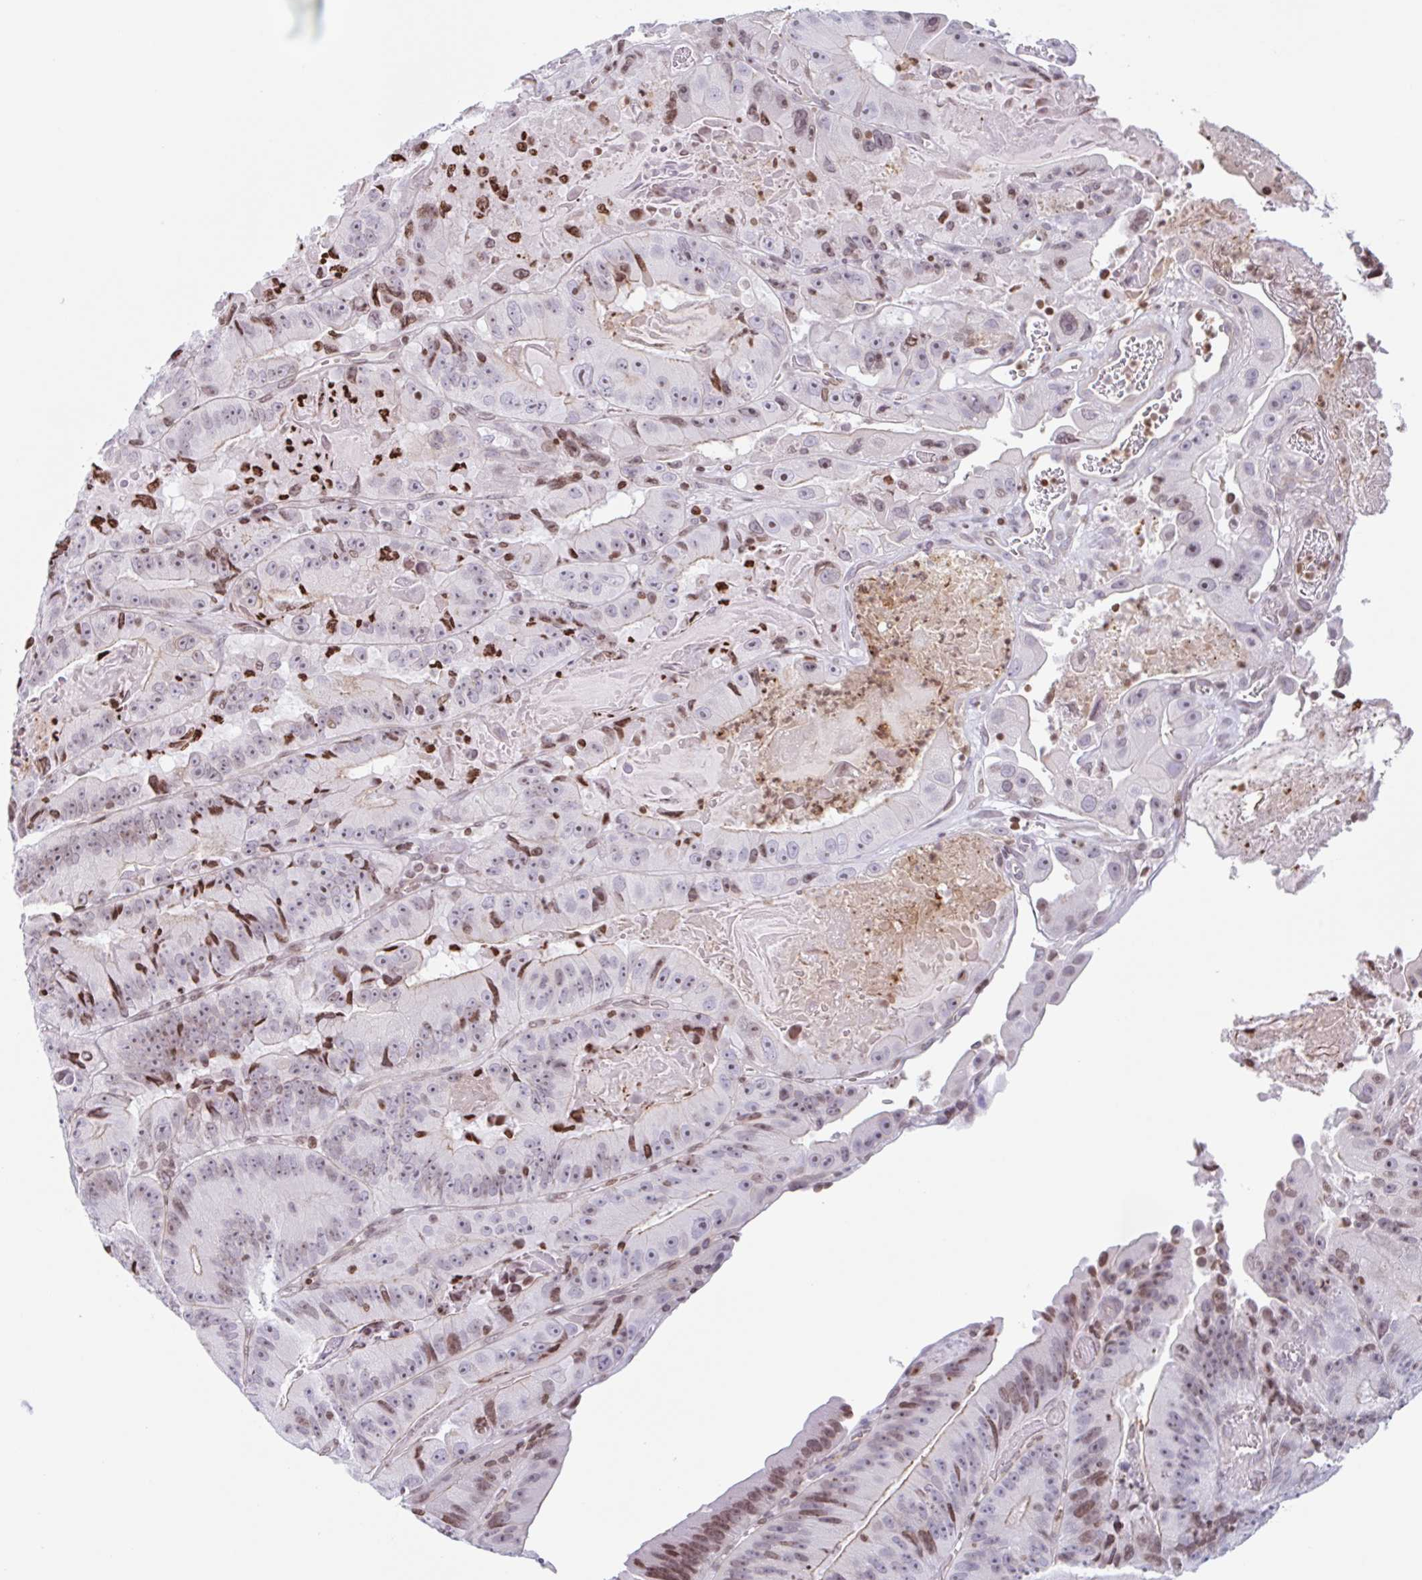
{"staining": {"intensity": "moderate", "quantity": "<25%", "location": "nuclear"}, "tissue": "colorectal cancer", "cell_type": "Tumor cells", "image_type": "cancer", "snomed": [{"axis": "morphology", "description": "Adenocarcinoma, NOS"}, {"axis": "topography", "description": "Colon"}], "caption": "This micrograph displays IHC staining of human colorectal cancer, with low moderate nuclear positivity in approximately <25% of tumor cells.", "gene": "NOL6", "patient": {"sex": "female", "age": 86}}